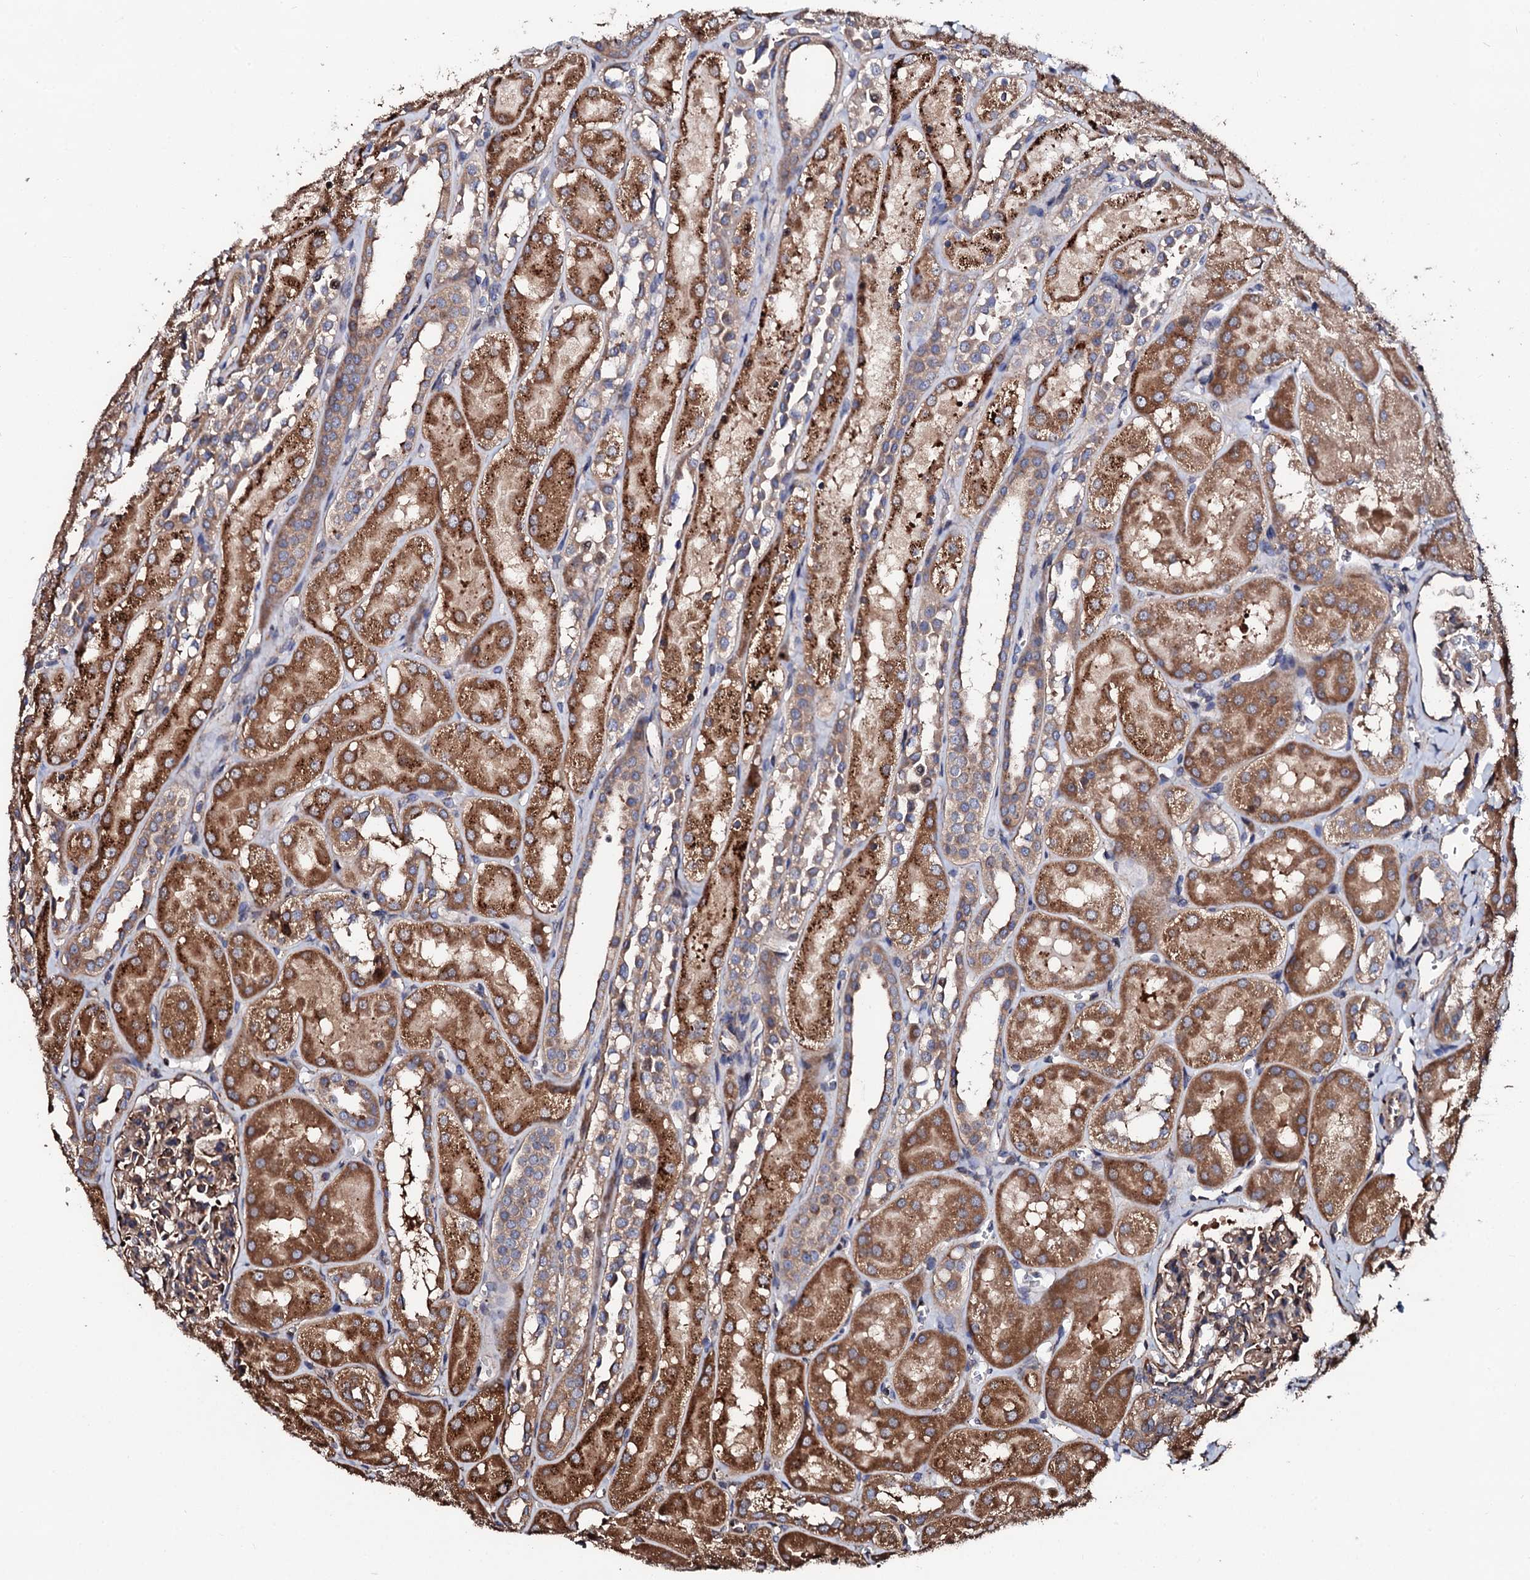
{"staining": {"intensity": "moderate", "quantity": ">75%", "location": "cytoplasmic/membranous"}, "tissue": "kidney", "cell_type": "Cells in glomeruli", "image_type": "normal", "snomed": [{"axis": "morphology", "description": "Normal tissue, NOS"}, {"axis": "topography", "description": "Kidney"}, {"axis": "topography", "description": "Urinary bladder"}], "caption": "Kidney stained with DAB immunohistochemistry exhibits medium levels of moderate cytoplasmic/membranous staining in about >75% of cells in glomeruli. (Stains: DAB (3,3'-diaminobenzidine) in brown, nuclei in blue, Microscopy: brightfield microscopy at high magnification).", "gene": "CKAP5", "patient": {"sex": "male", "age": 16}}